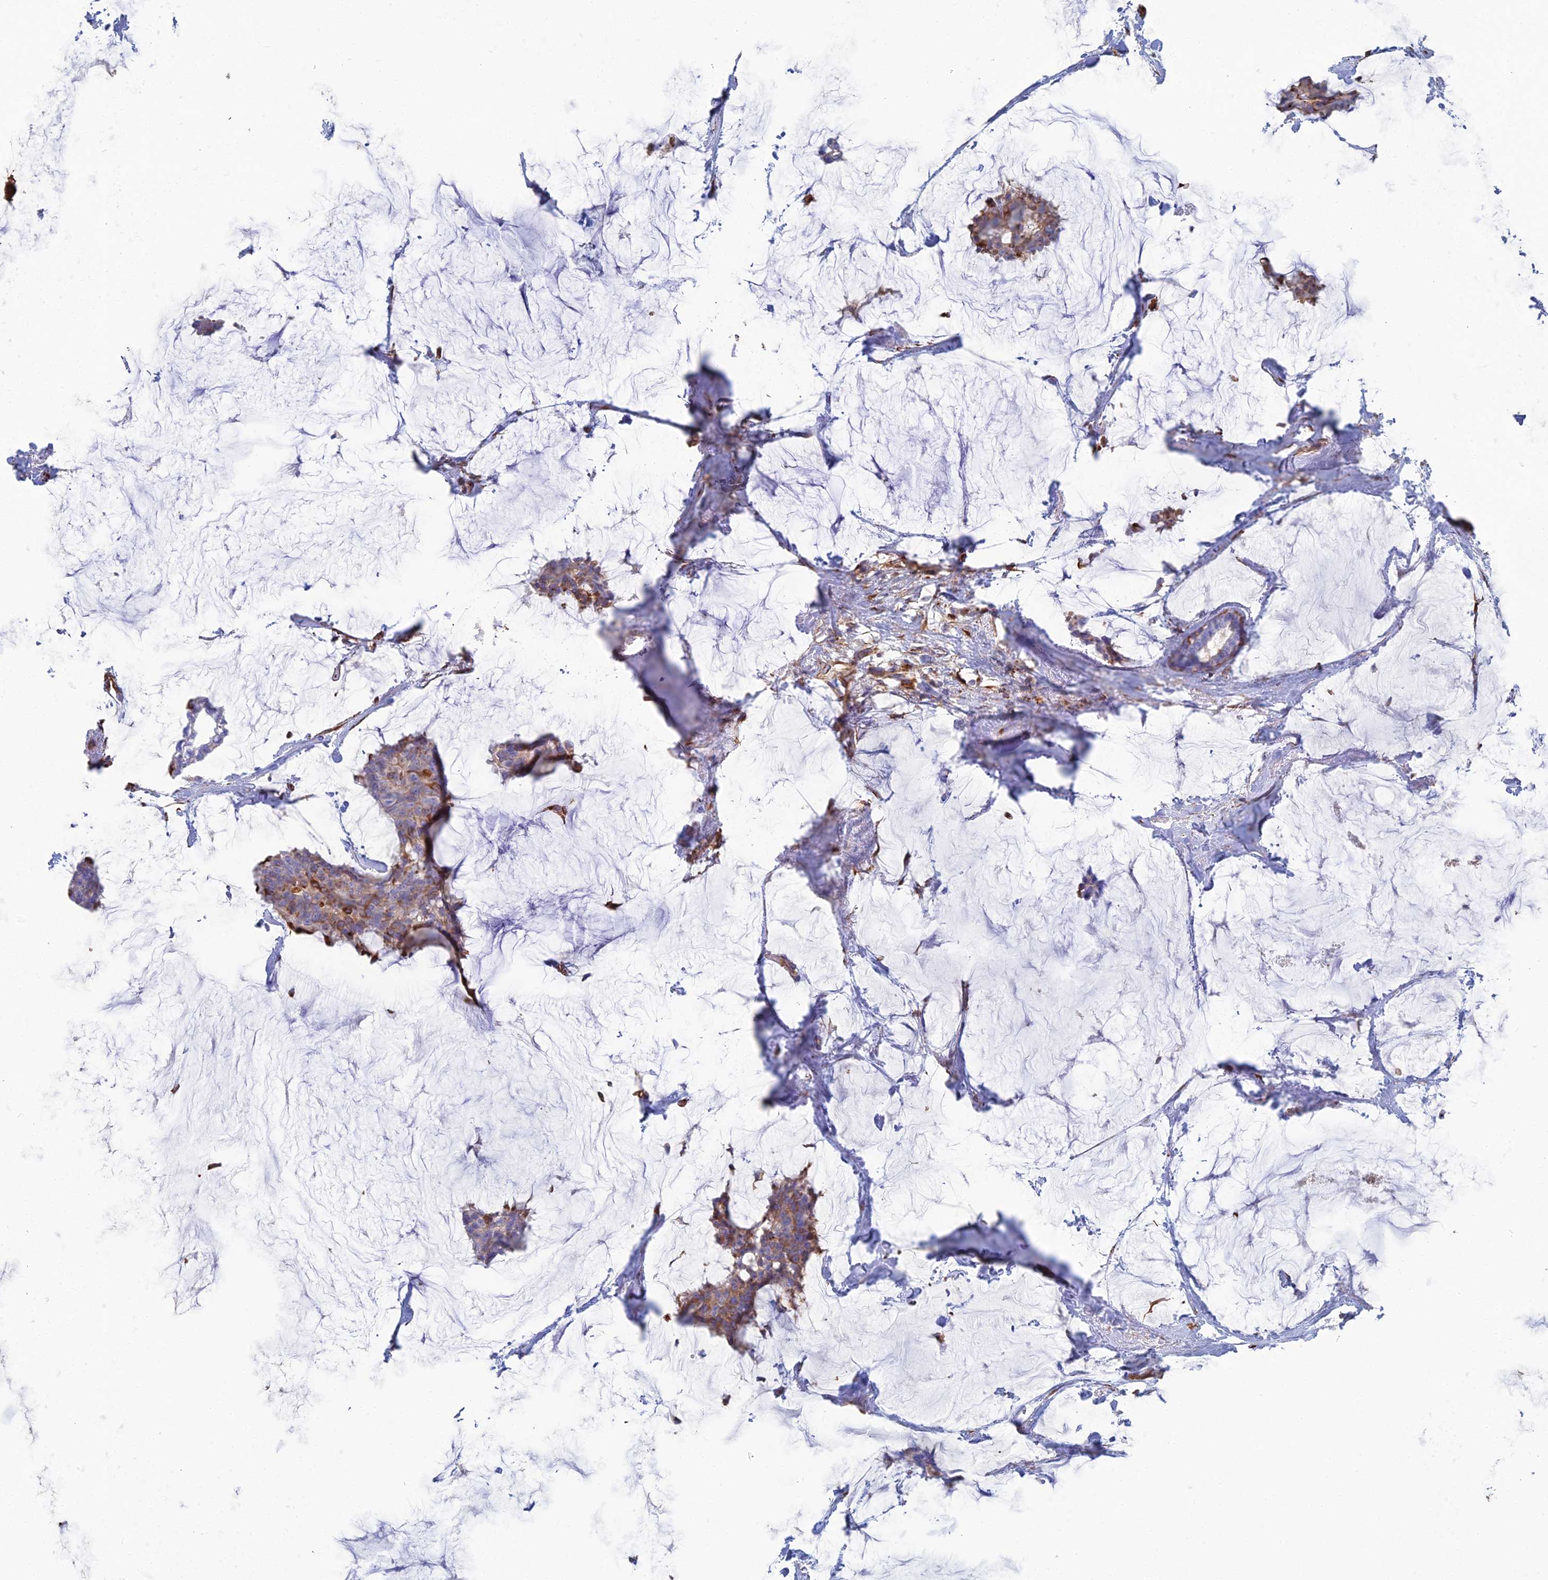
{"staining": {"intensity": "moderate", "quantity": "<25%", "location": "cytoplasmic/membranous"}, "tissue": "breast cancer", "cell_type": "Tumor cells", "image_type": "cancer", "snomed": [{"axis": "morphology", "description": "Duct carcinoma"}, {"axis": "topography", "description": "Breast"}], "caption": "About <25% of tumor cells in human breast infiltrating ductal carcinoma reveal moderate cytoplasmic/membranous protein positivity as visualized by brown immunohistochemical staining.", "gene": "CLVS2", "patient": {"sex": "female", "age": 93}}